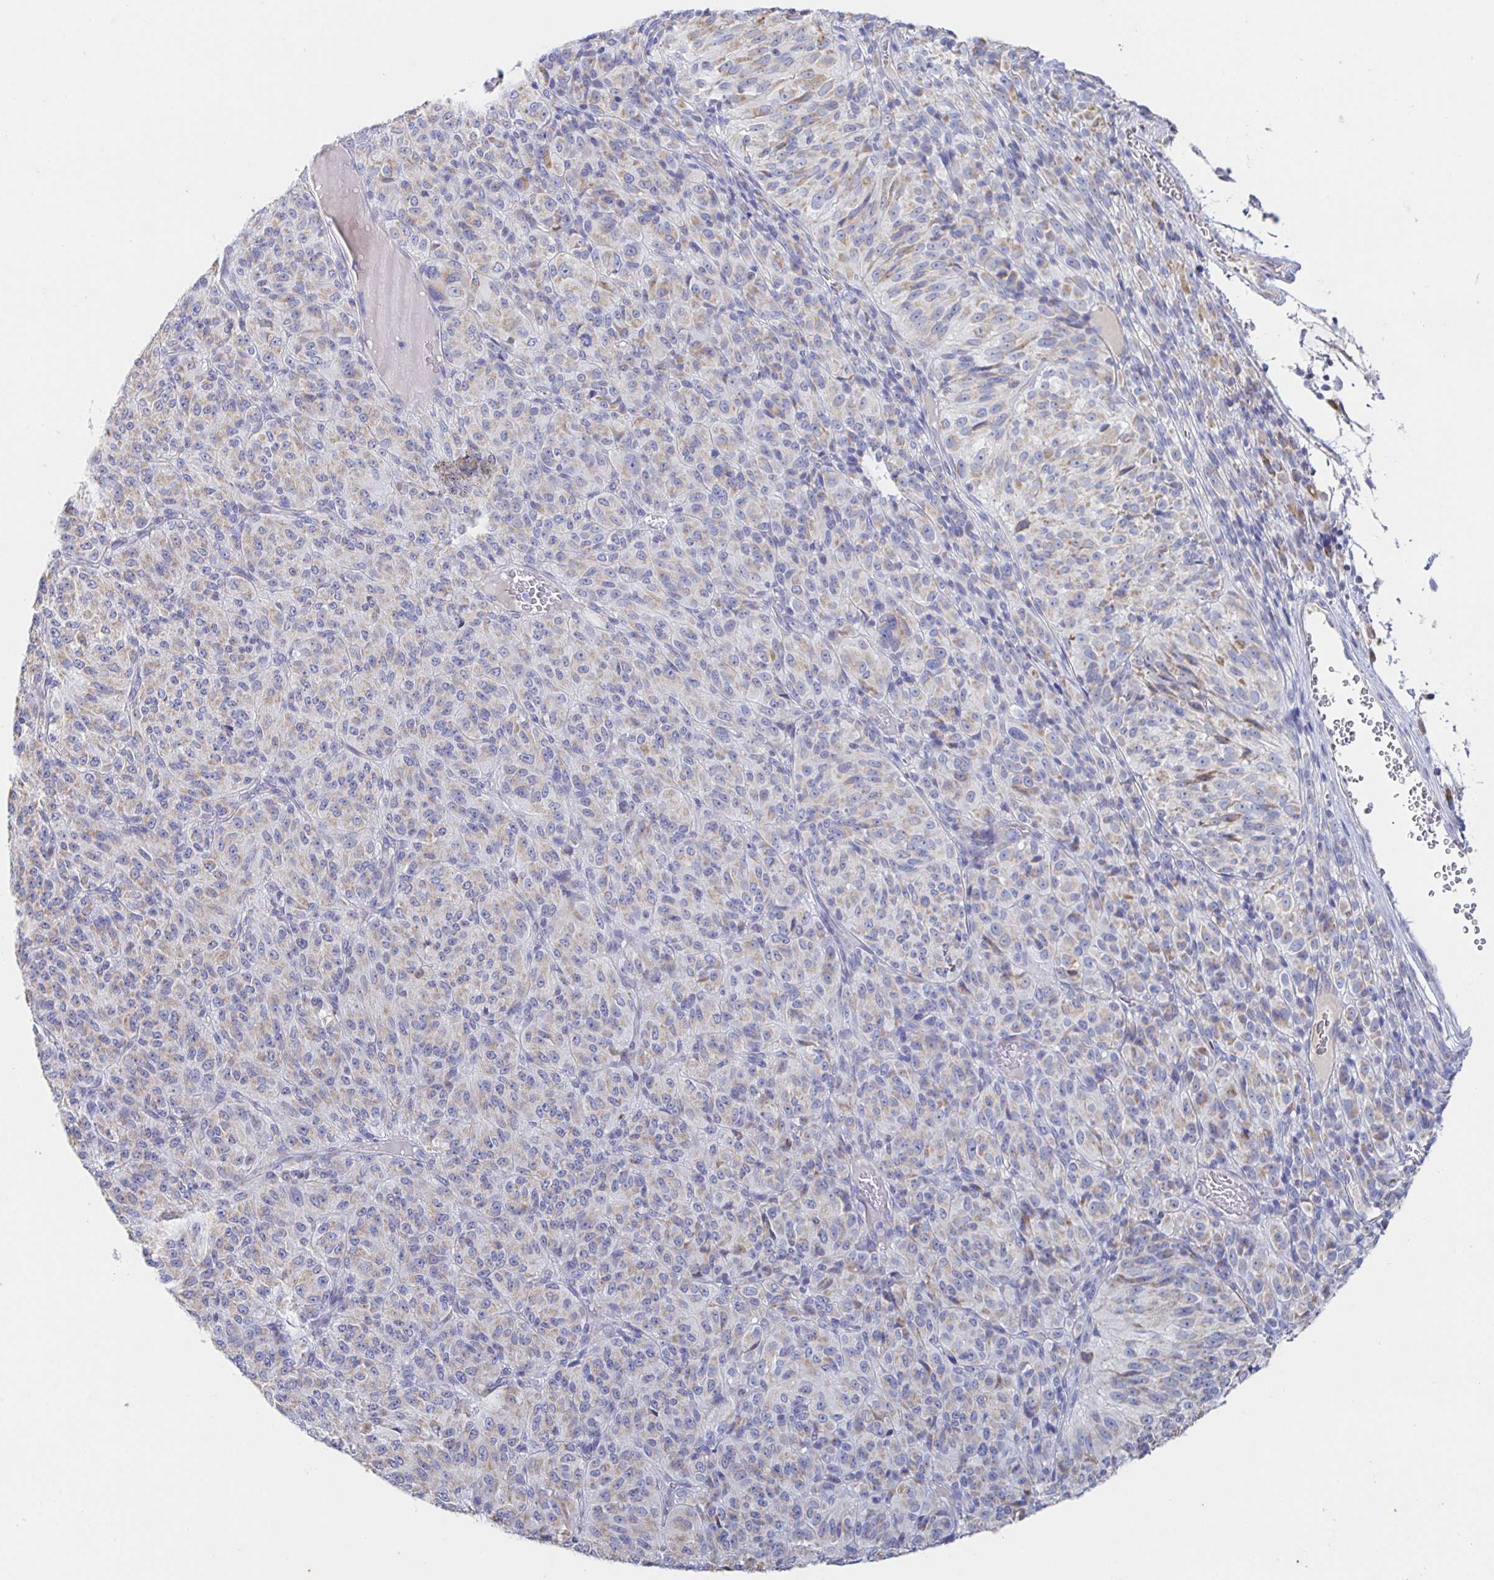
{"staining": {"intensity": "weak", "quantity": "25%-75%", "location": "cytoplasmic/membranous"}, "tissue": "melanoma", "cell_type": "Tumor cells", "image_type": "cancer", "snomed": [{"axis": "morphology", "description": "Malignant melanoma, Metastatic site"}, {"axis": "topography", "description": "Brain"}], "caption": "Tumor cells exhibit low levels of weak cytoplasmic/membranous positivity in about 25%-75% of cells in melanoma.", "gene": "SYNGR4", "patient": {"sex": "female", "age": 56}}